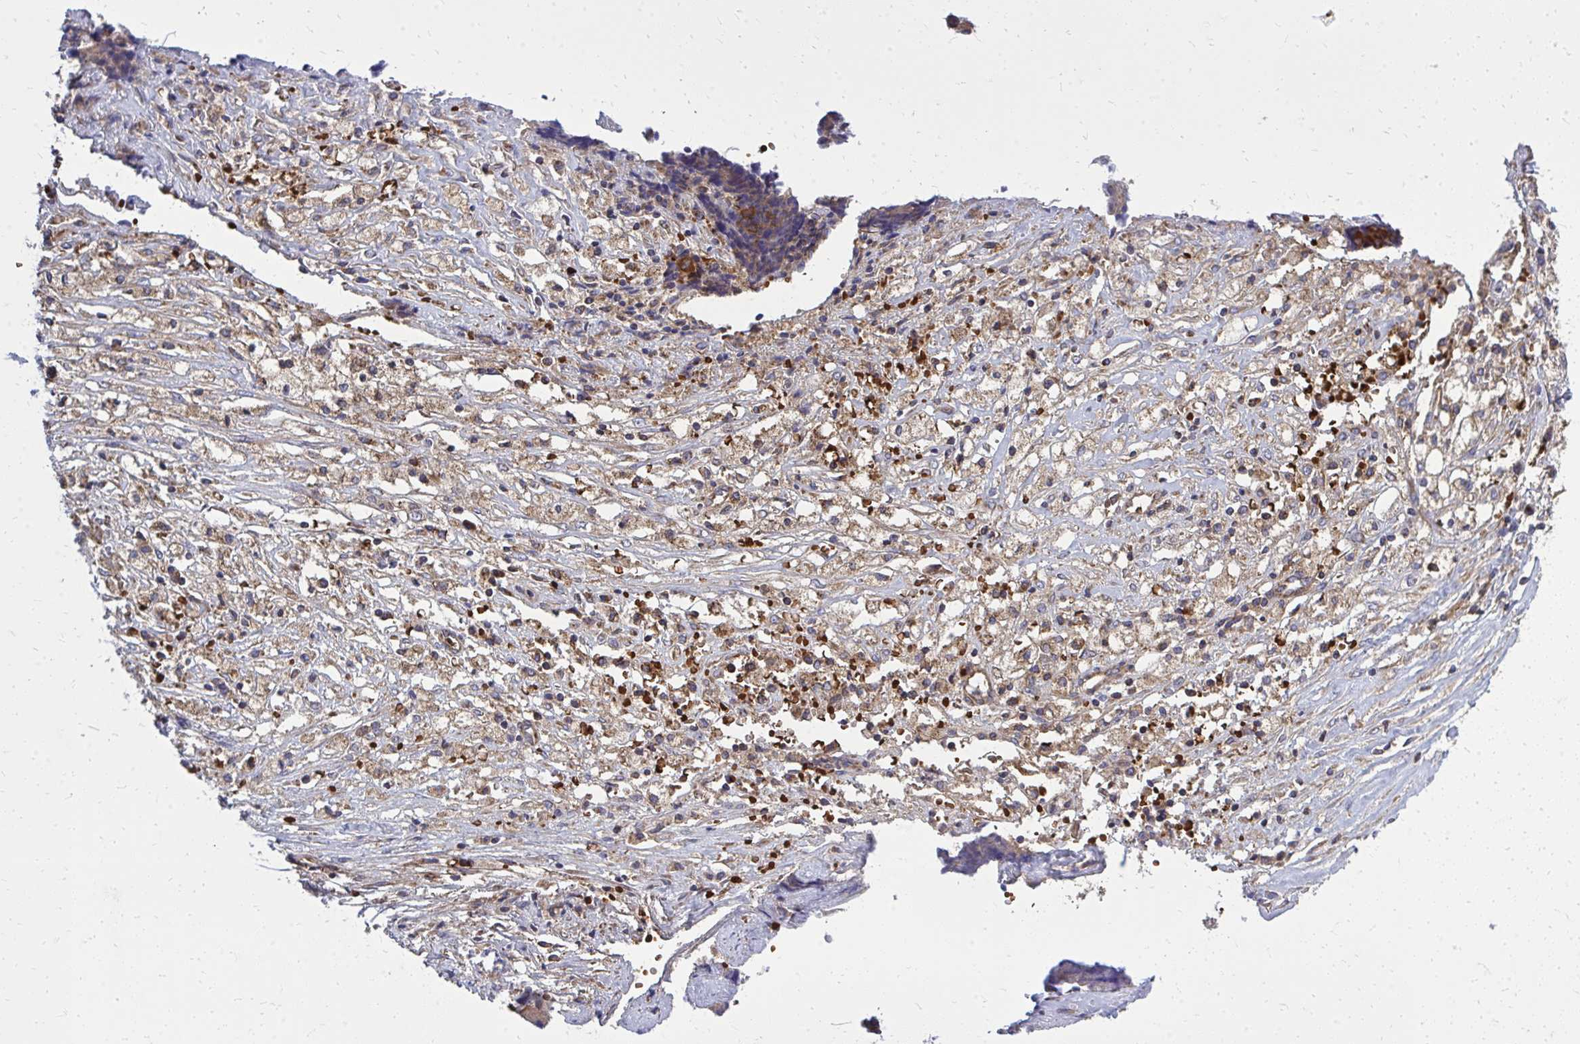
{"staining": {"intensity": "strong", "quantity": ">75%", "location": "cytoplasmic/membranous"}, "tissue": "ovarian cancer", "cell_type": "Tumor cells", "image_type": "cancer", "snomed": [{"axis": "morphology", "description": "Carcinoma, endometroid"}, {"axis": "topography", "description": "Ovary"}], "caption": "Ovarian cancer (endometroid carcinoma) was stained to show a protein in brown. There is high levels of strong cytoplasmic/membranous positivity in about >75% of tumor cells. (DAB IHC, brown staining for protein, blue staining for nuclei).", "gene": "PDK4", "patient": {"sex": "female", "age": 42}}